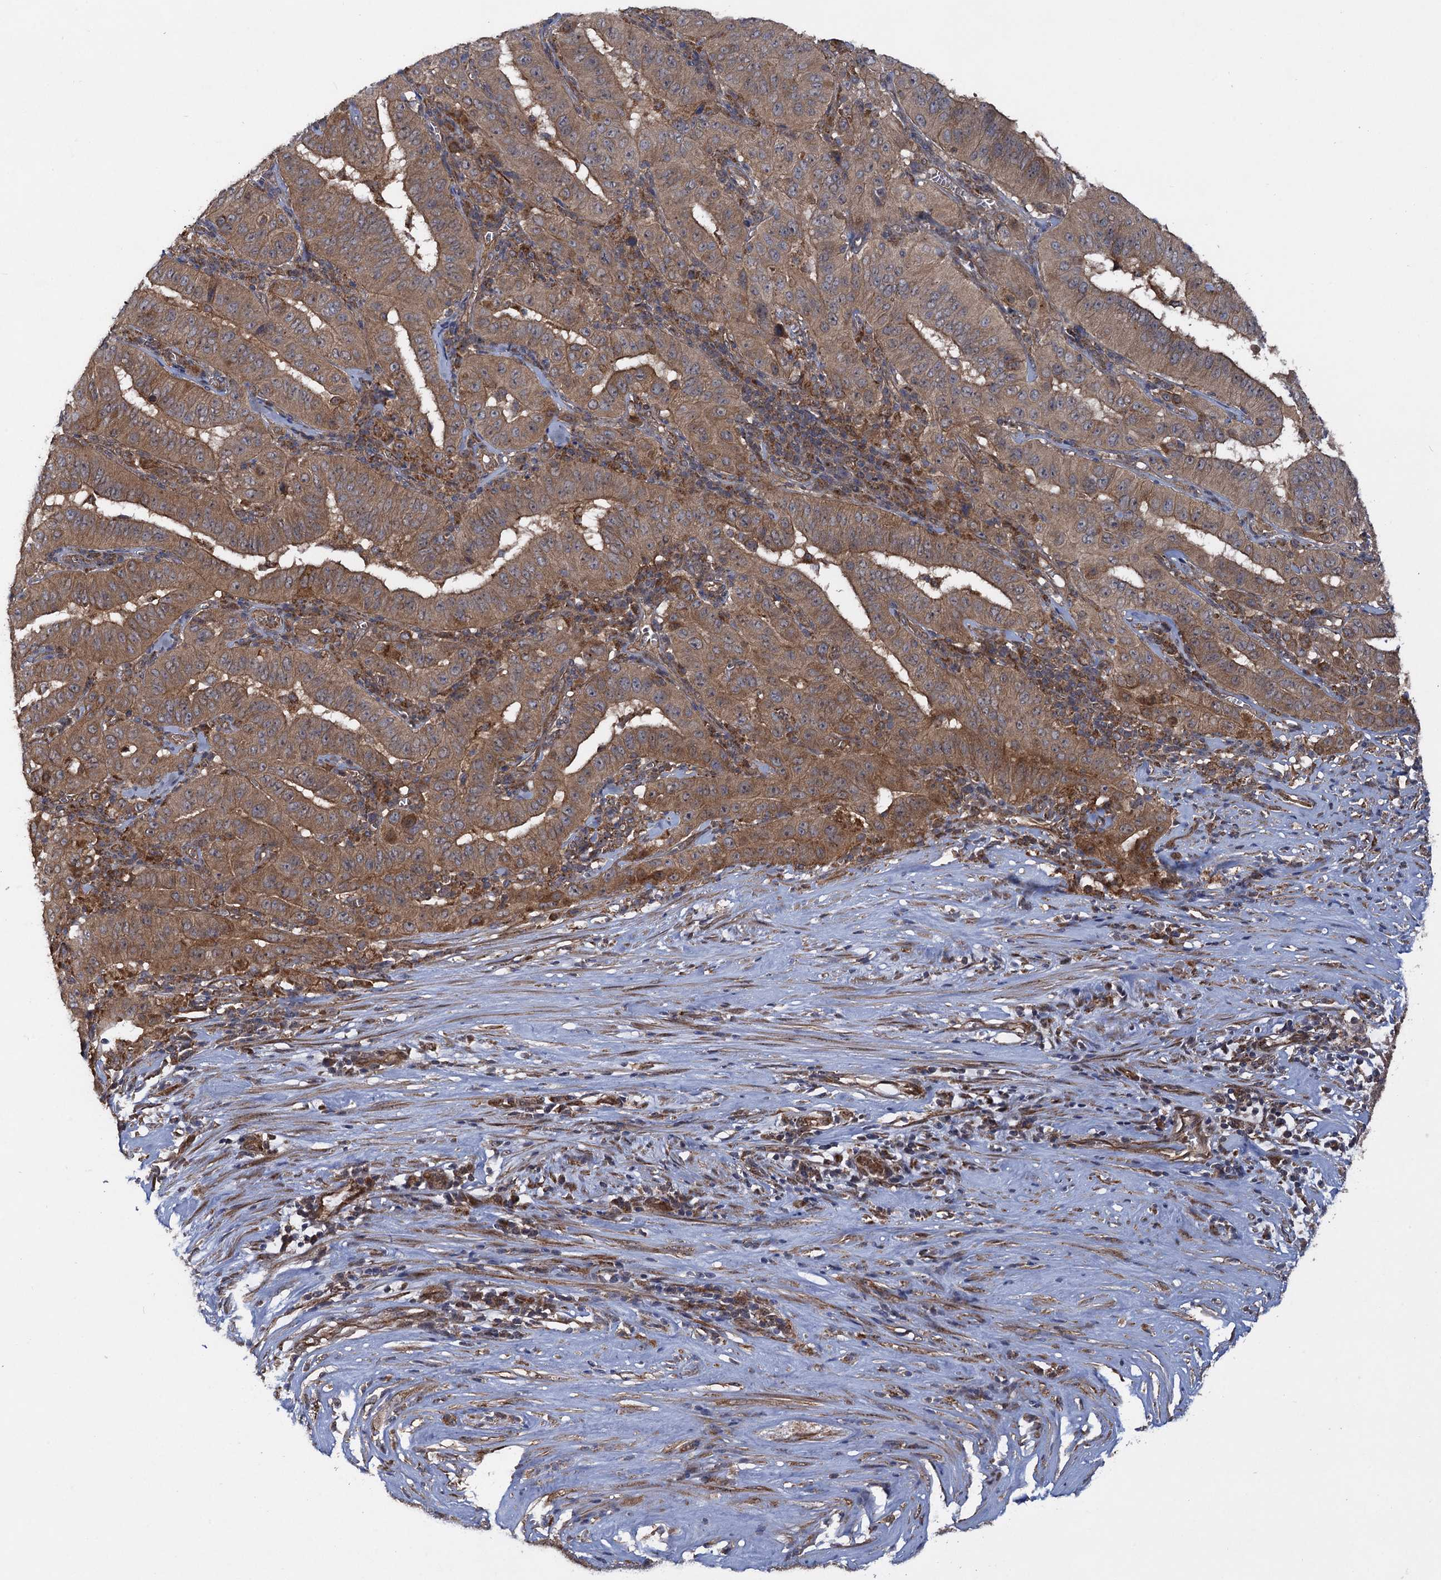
{"staining": {"intensity": "moderate", "quantity": ">75%", "location": "cytoplasmic/membranous"}, "tissue": "pancreatic cancer", "cell_type": "Tumor cells", "image_type": "cancer", "snomed": [{"axis": "morphology", "description": "Adenocarcinoma, NOS"}, {"axis": "topography", "description": "Pancreas"}], "caption": "Moderate cytoplasmic/membranous expression for a protein is seen in about >75% of tumor cells of pancreatic adenocarcinoma using immunohistochemistry.", "gene": "HAUS1", "patient": {"sex": "male", "age": 63}}